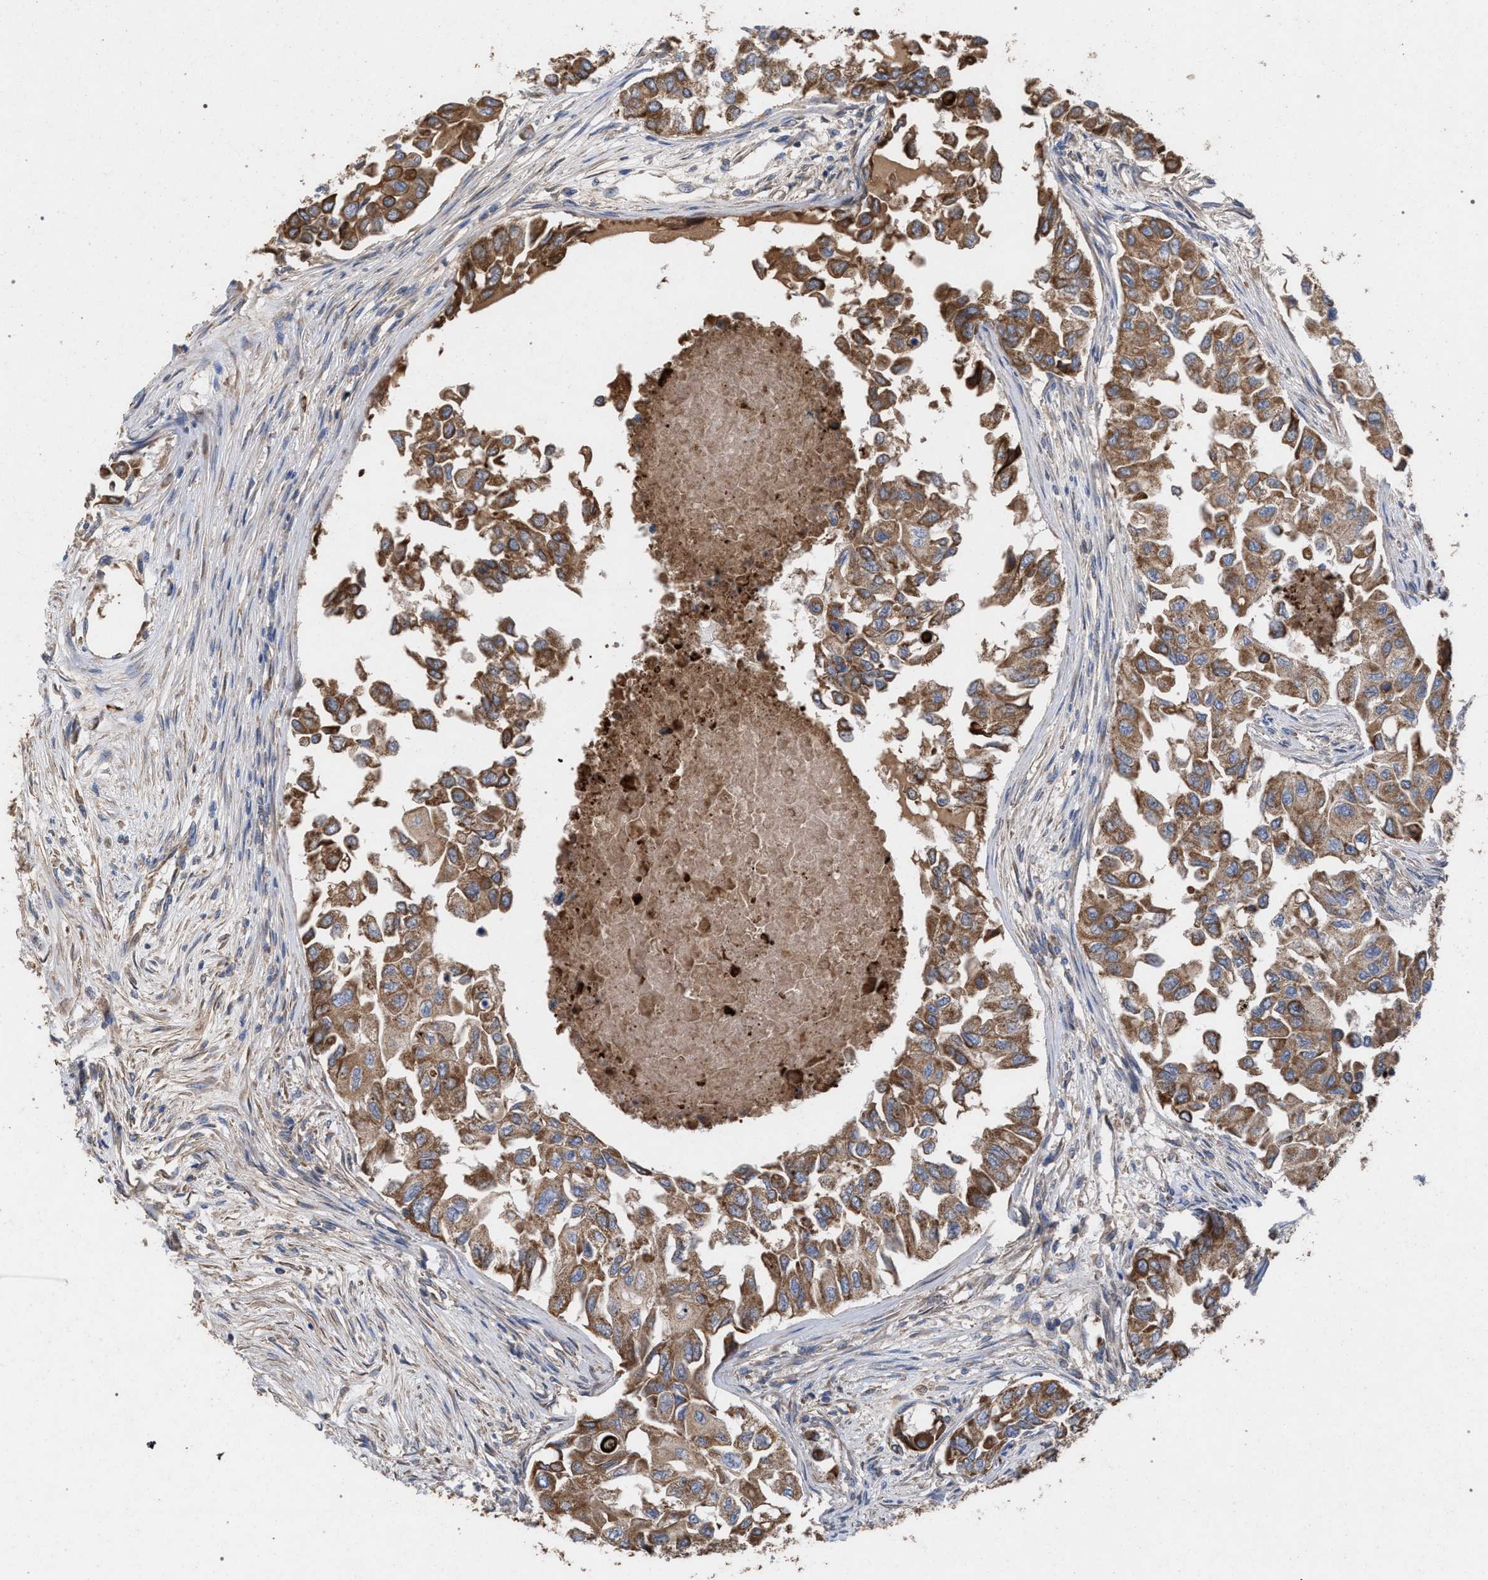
{"staining": {"intensity": "moderate", "quantity": ">75%", "location": "cytoplasmic/membranous"}, "tissue": "breast cancer", "cell_type": "Tumor cells", "image_type": "cancer", "snomed": [{"axis": "morphology", "description": "Normal tissue, NOS"}, {"axis": "morphology", "description": "Duct carcinoma"}, {"axis": "topography", "description": "Breast"}], "caption": "IHC image of neoplastic tissue: human breast cancer stained using immunohistochemistry (IHC) reveals medium levels of moderate protein expression localized specifically in the cytoplasmic/membranous of tumor cells, appearing as a cytoplasmic/membranous brown color.", "gene": "BCL2L12", "patient": {"sex": "female", "age": 49}}